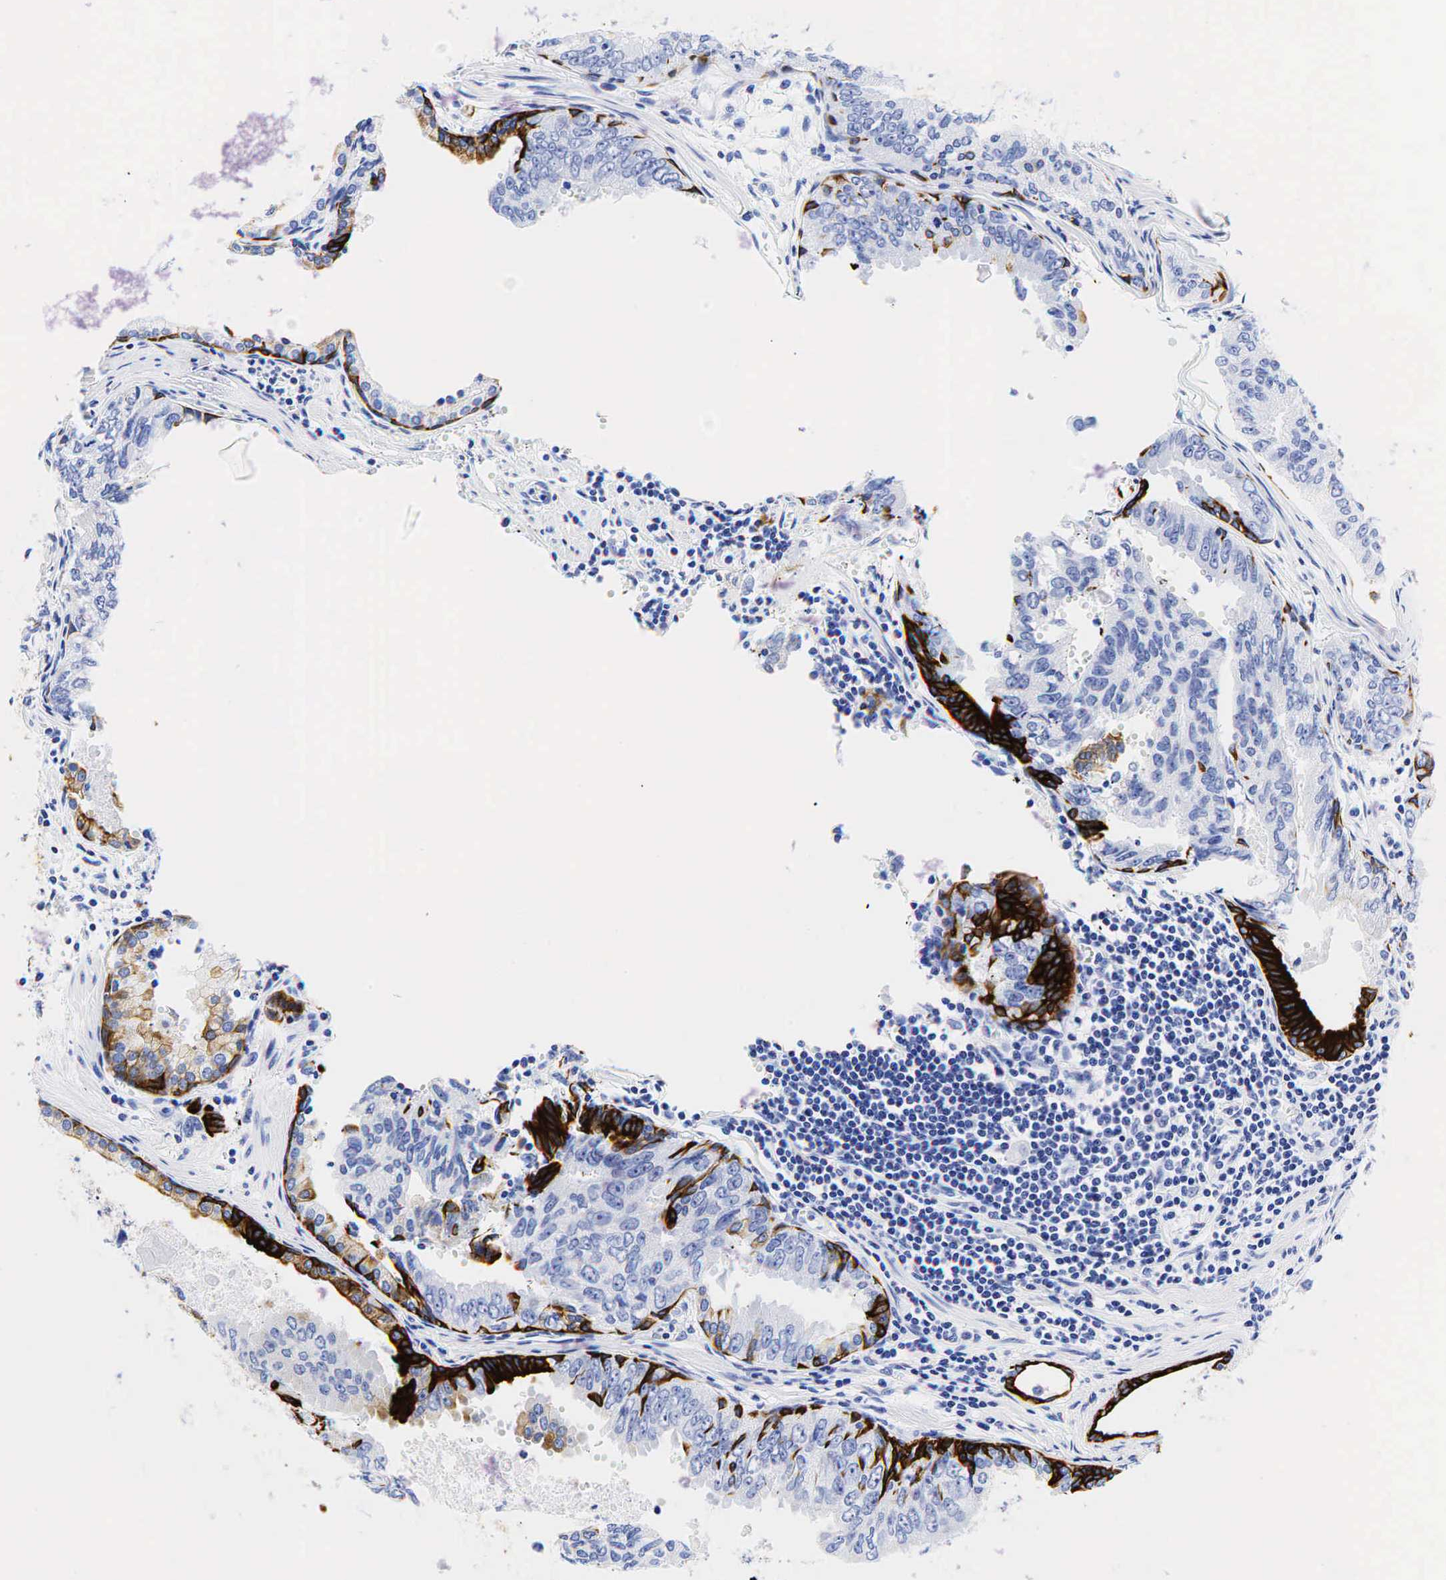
{"staining": {"intensity": "strong", "quantity": "<25%", "location": "cytoplasmic/membranous"}, "tissue": "prostate cancer", "cell_type": "Tumor cells", "image_type": "cancer", "snomed": [{"axis": "morphology", "description": "Adenocarcinoma, High grade"}, {"axis": "topography", "description": "Prostate"}], "caption": "Immunohistochemical staining of human high-grade adenocarcinoma (prostate) reveals medium levels of strong cytoplasmic/membranous expression in approximately <25% of tumor cells.", "gene": "KRT19", "patient": {"sex": "male", "age": 56}}